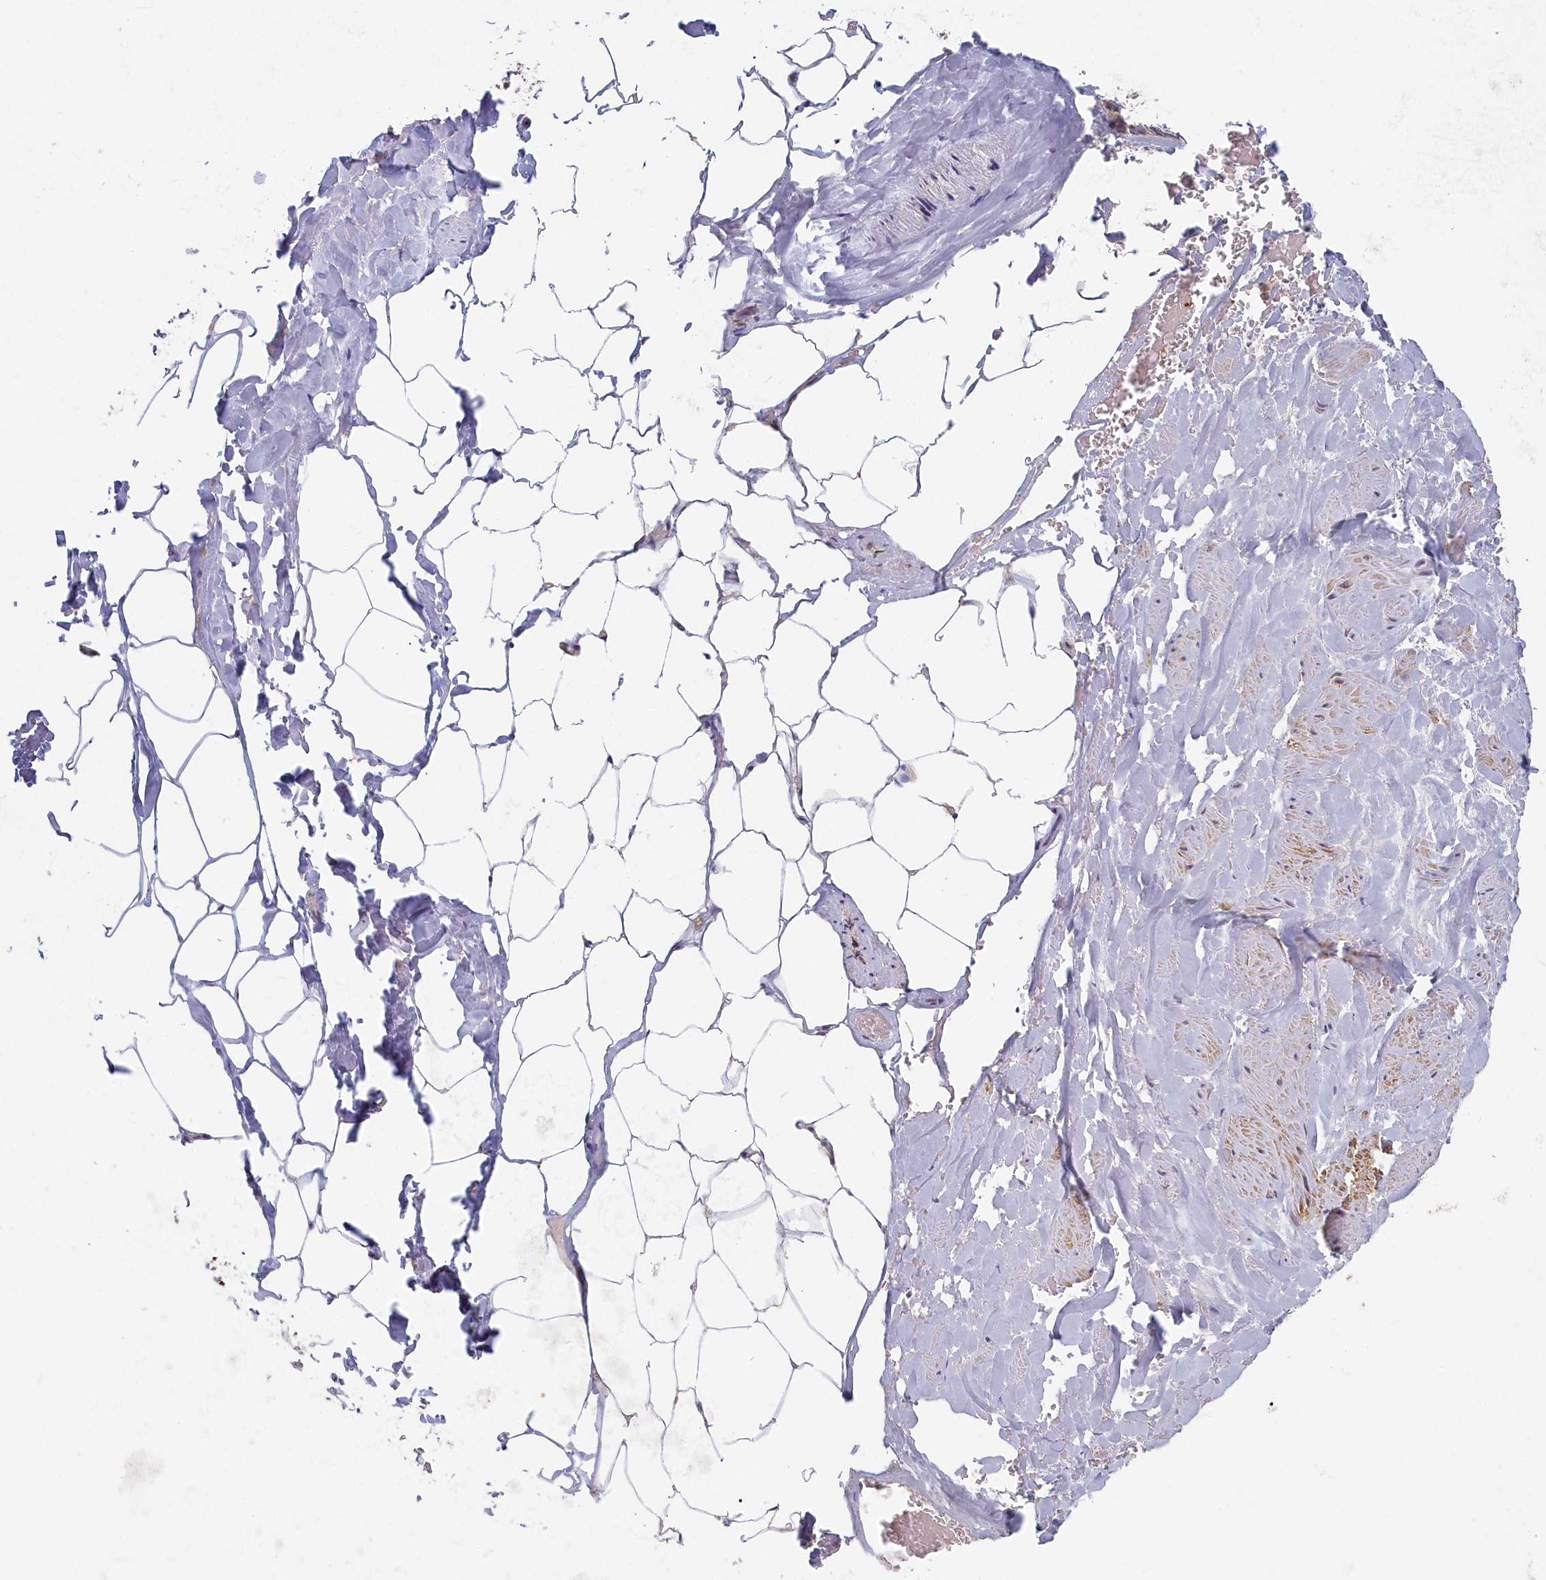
{"staining": {"intensity": "negative", "quantity": "none", "location": "none"}, "tissue": "adipose tissue", "cell_type": "Adipocytes", "image_type": "normal", "snomed": [{"axis": "morphology", "description": "Normal tissue, NOS"}, {"axis": "morphology", "description": "Adenocarcinoma, Low grade"}, {"axis": "topography", "description": "Prostate"}, {"axis": "topography", "description": "Peripheral nerve tissue"}], "caption": "Immunohistochemistry photomicrograph of unremarkable human adipose tissue stained for a protein (brown), which shows no staining in adipocytes. The staining is performed using DAB brown chromogen with nuclei counter-stained in using hematoxylin.", "gene": "INTS4", "patient": {"sex": "male", "age": 63}}